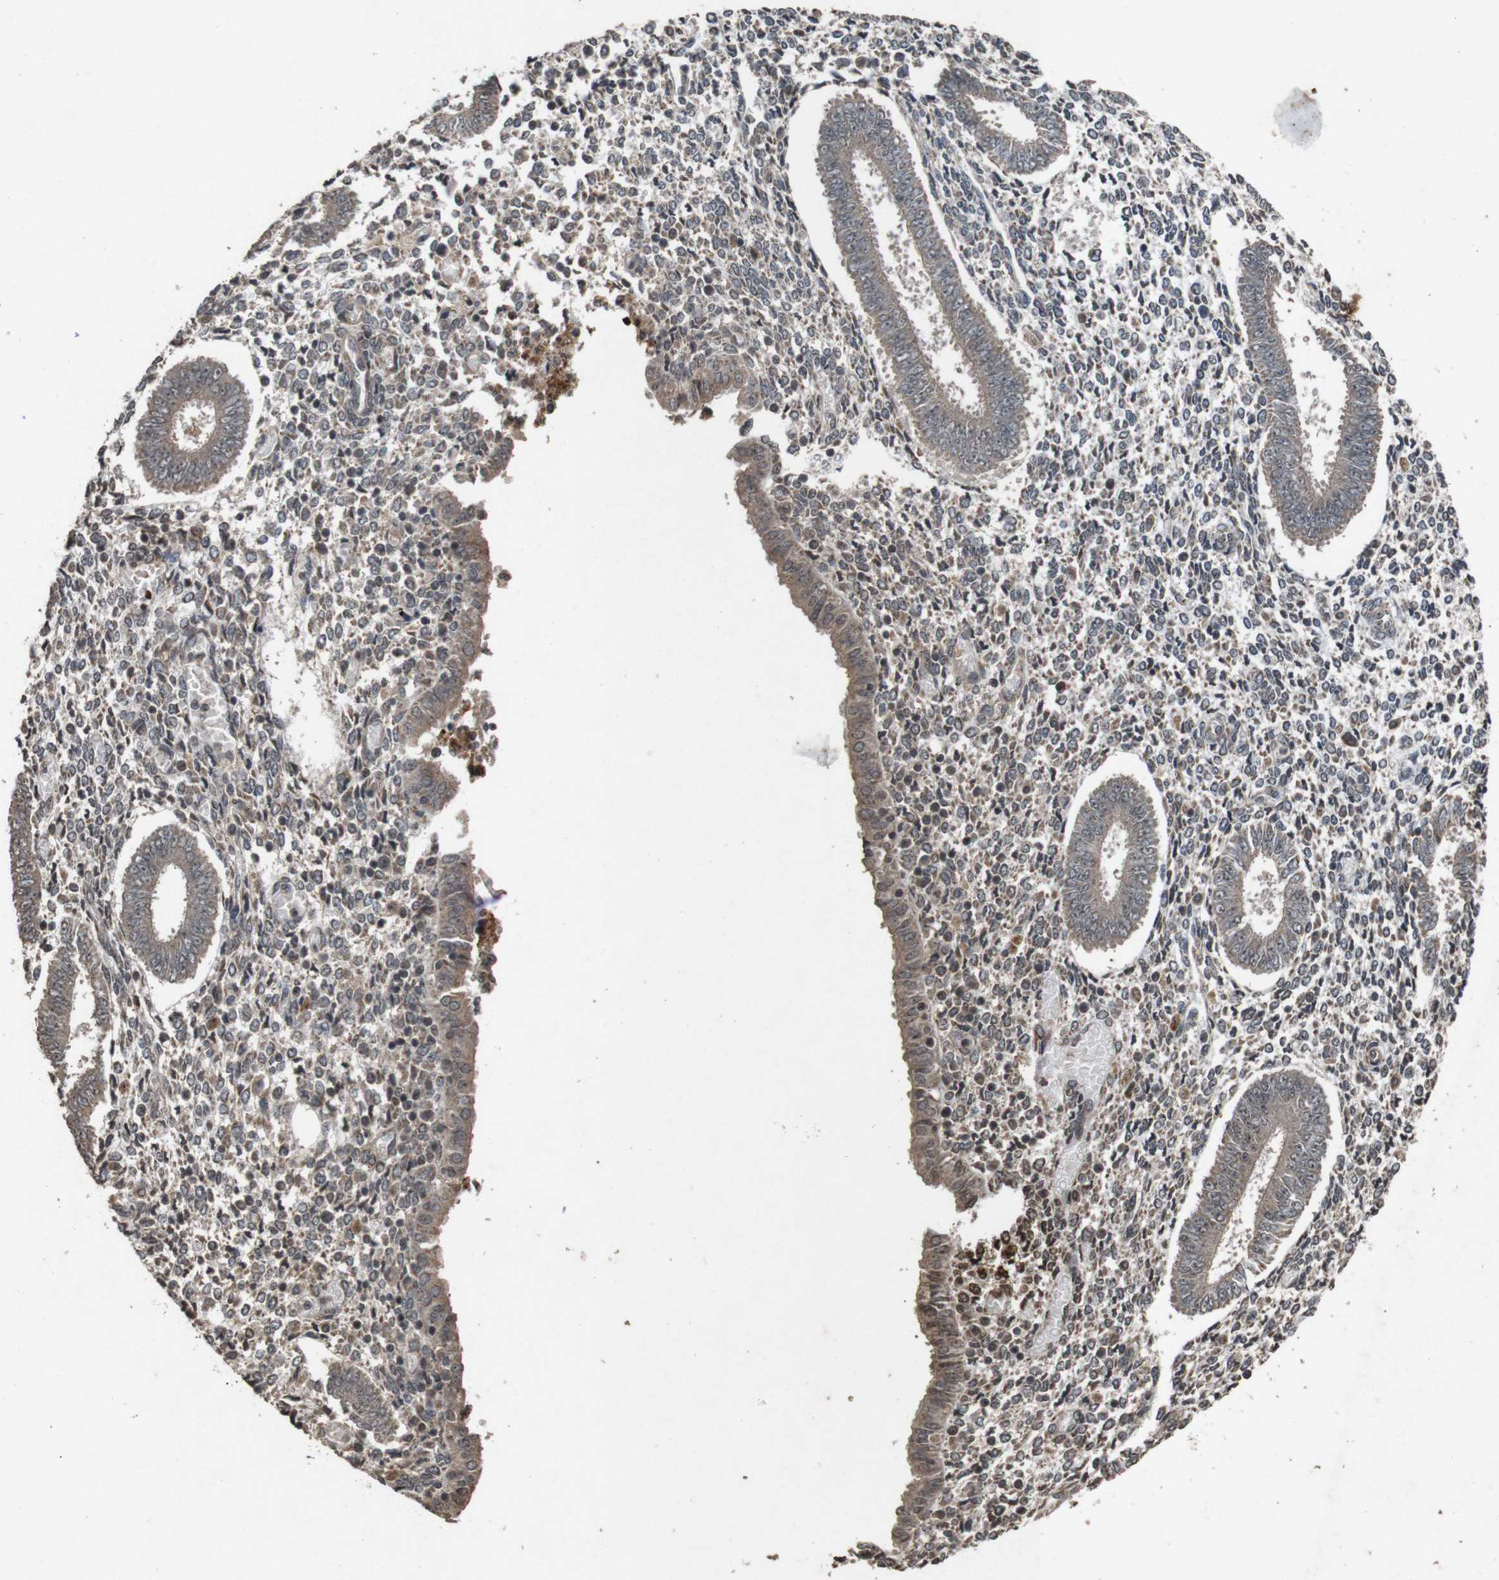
{"staining": {"intensity": "weak", "quantity": "25%-75%", "location": "cytoplasmic/membranous"}, "tissue": "endometrium", "cell_type": "Cells in endometrial stroma", "image_type": "normal", "snomed": [{"axis": "morphology", "description": "Normal tissue, NOS"}, {"axis": "topography", "description": "Endometrium"}], "caption": "This is a histology image of immunohistochemistry (IHC) staining of normal endometrium, which shows weak expression in the cytoplasmic/membranous of cells in endometrial stroma.", "gene": "SORL1", "patient": {"sex": "female", "age": 35}}